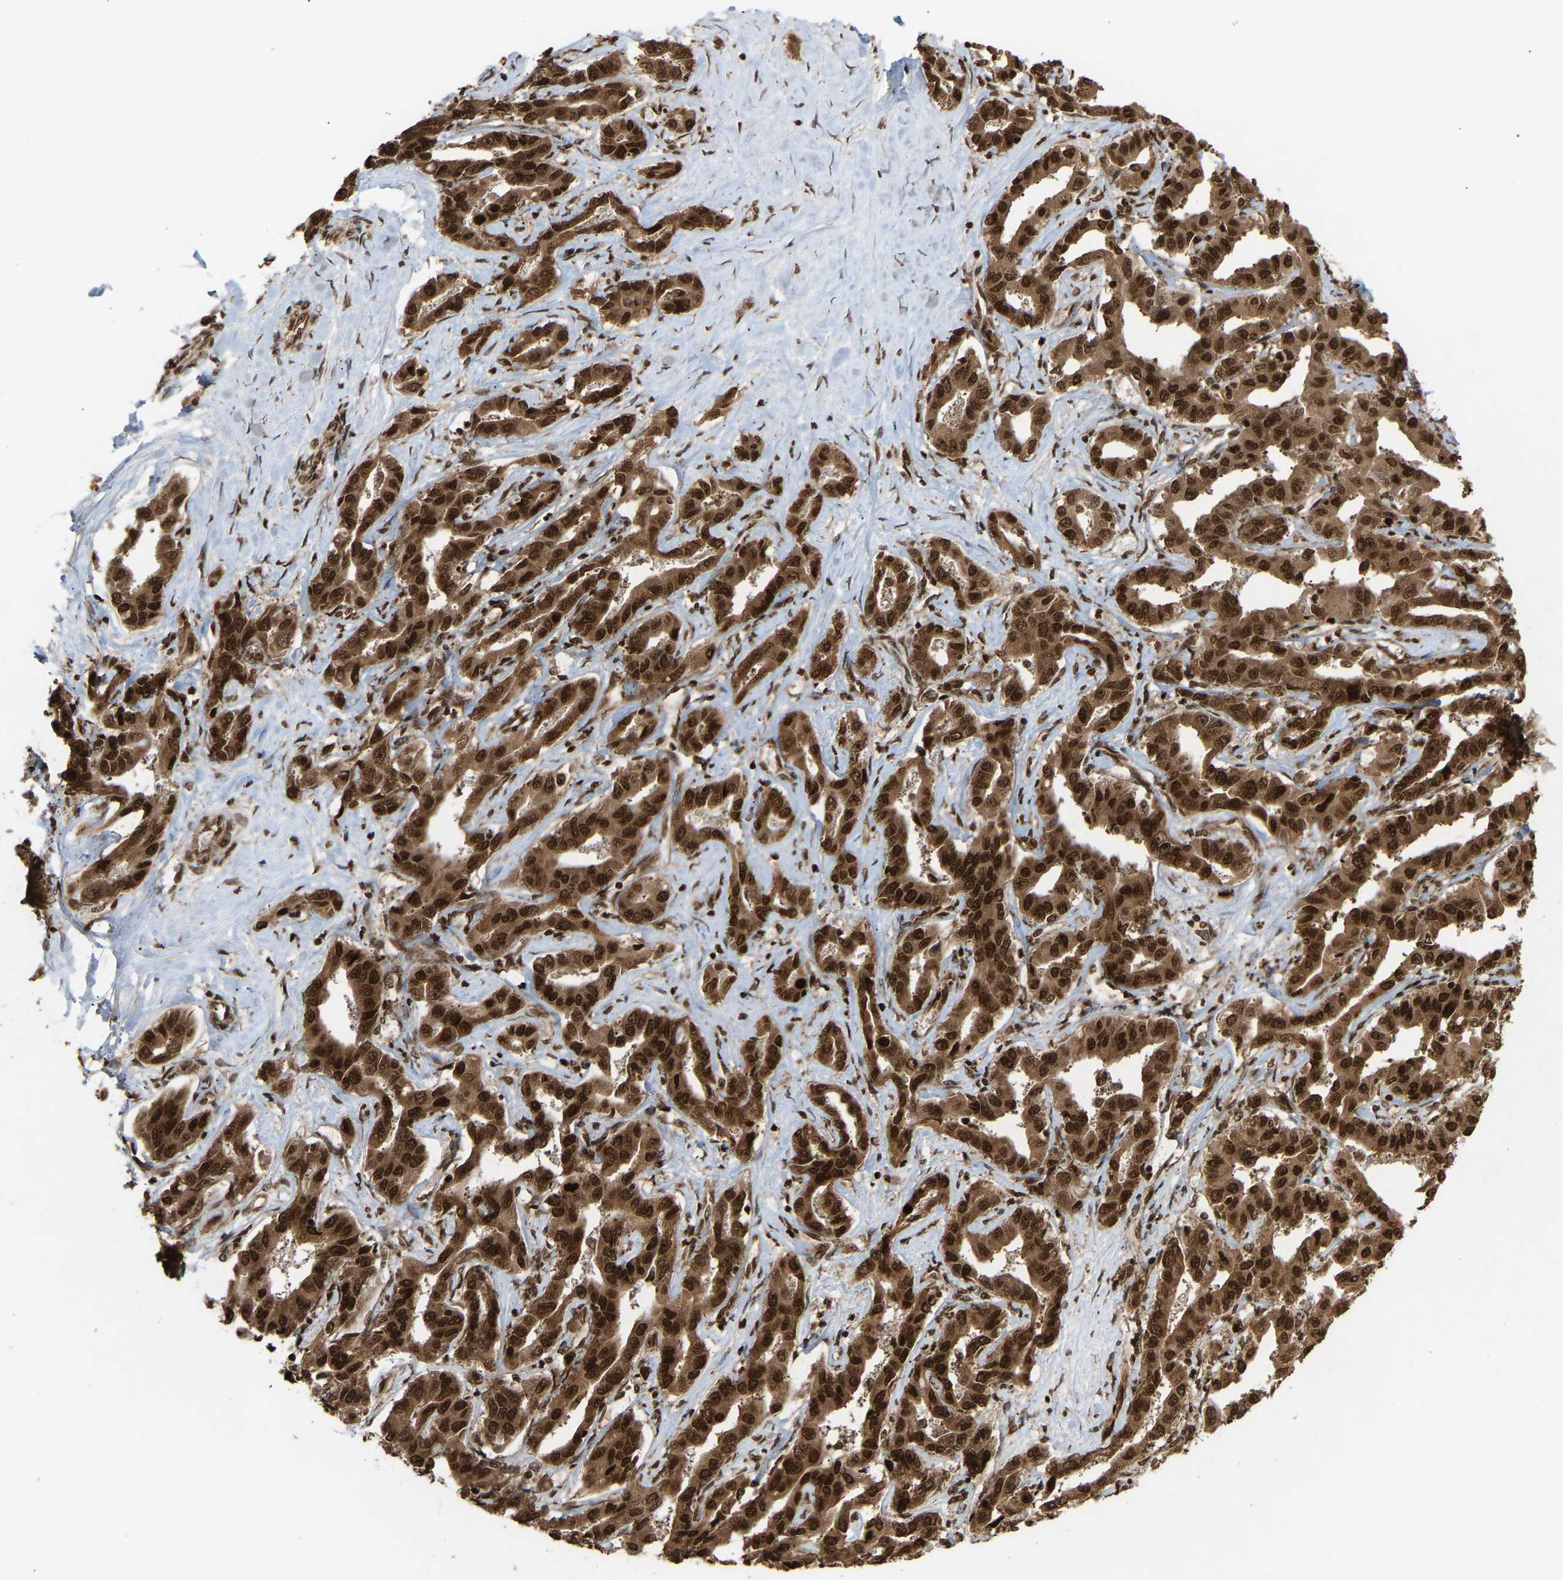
{"staining": {"intensity": "strong", "quantity": ">75%", "location": "cytoplasmic/membranous,nuclear"}, "tissue": "liver cancer", "cell_type": "Tumor cells", "image_type": "cancer", "snomed": [{"axis": "morphology", "description": "Cholangiocarcinoma"}, {"axis": "topography", "description": "Liver"}], "caption": "Liver cancer (cholangiocarcinoma) stained with DAB immunohistochemistry (IHC) exhibits high levels of strong cytoplasmic/membranous and nuclear staining in approximately >75% of tumor cells. (IHC, brightfield microscopy, high magnification).", "gene": "ALYREF", "patient": {"sex": "male", "age": 59}}